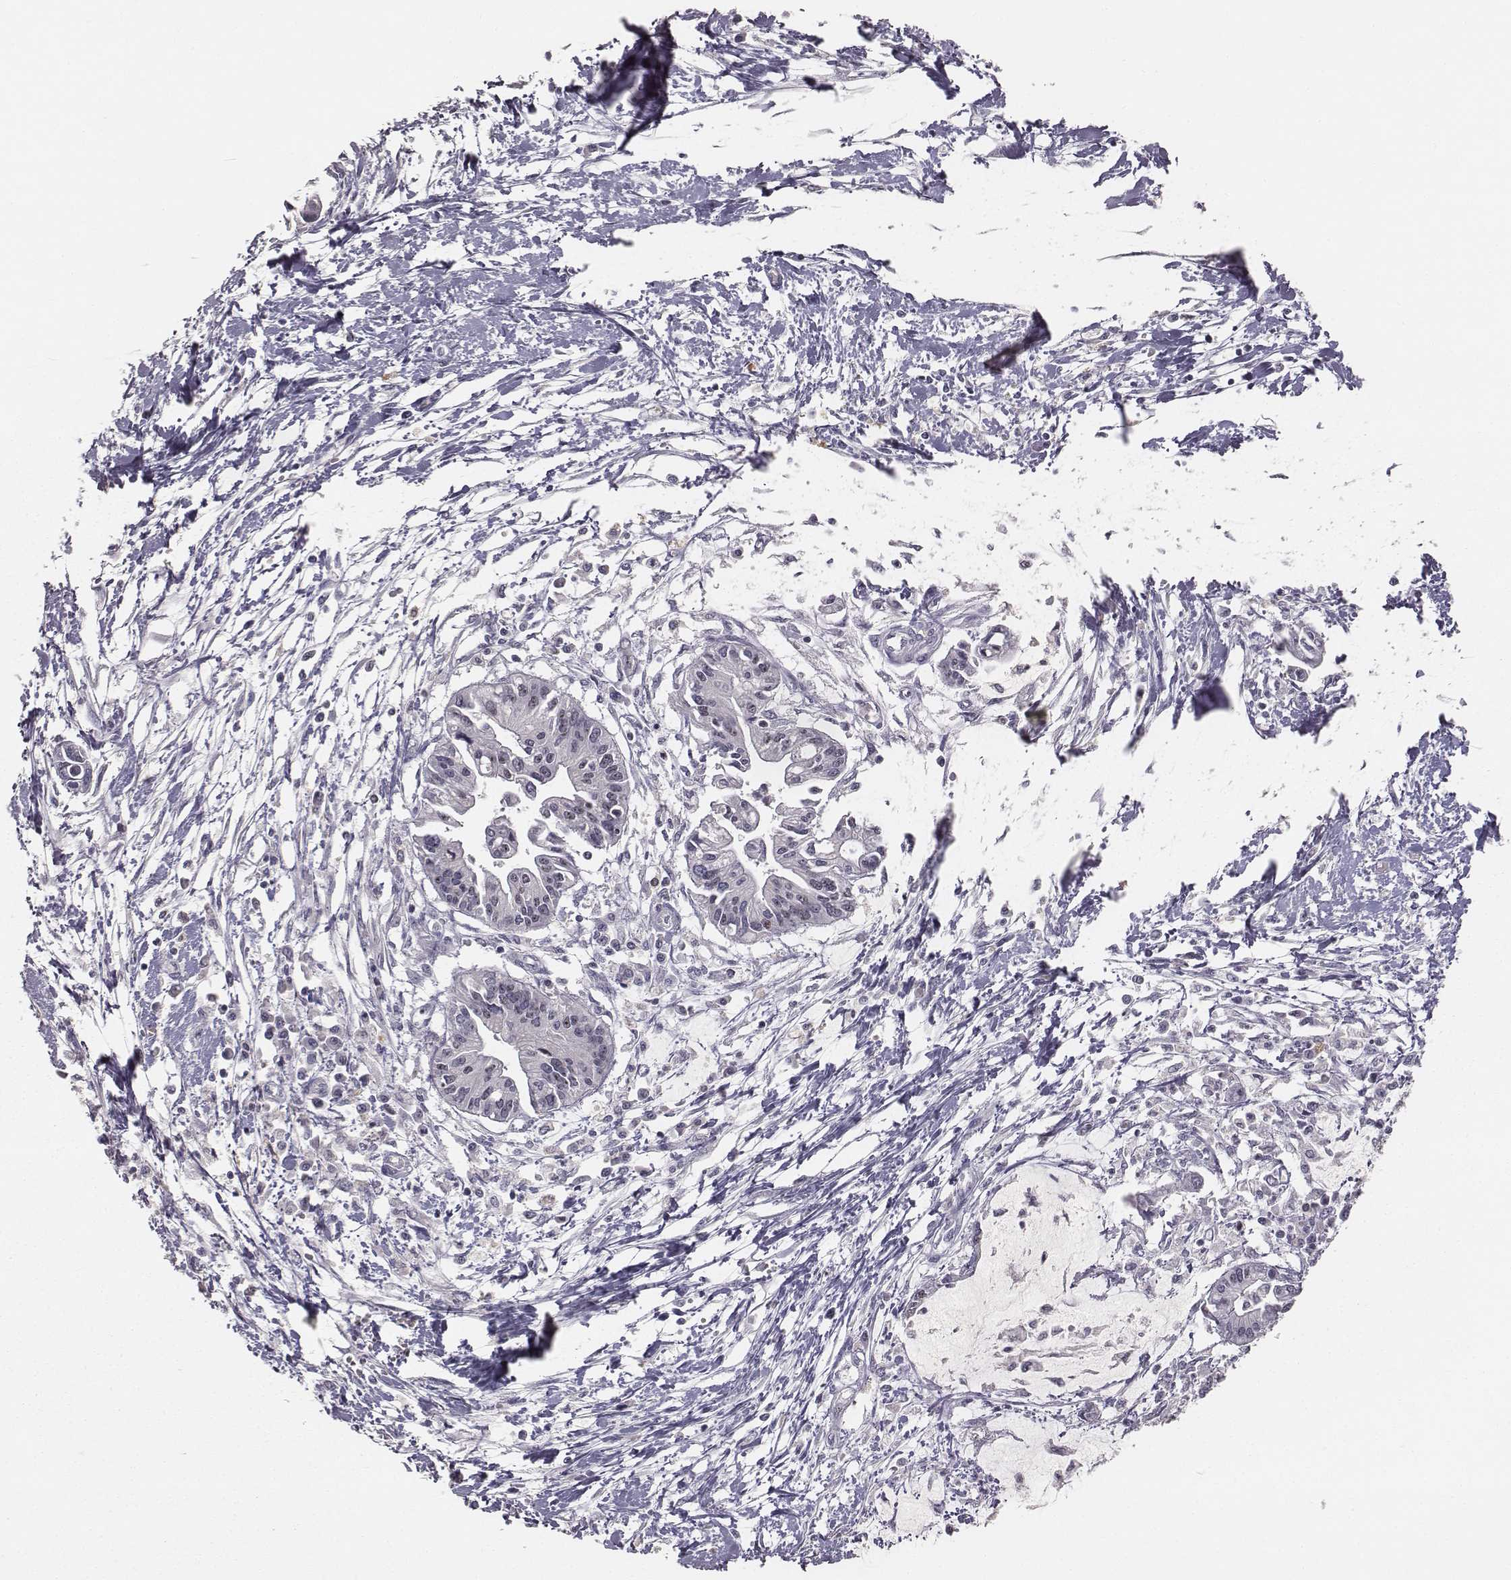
{"staining": {"intensity": "negative", "quantity": "none", "location": "none"}, "tissue": "pancreatic cancer", "cell_type": "Tumor cells", "image_type": "cancer", "snomed": [{"axis": "morphology", "description": "Adenocarcinoma, NOS"}, {"axis": "topography", "description": "Pancreas"}], "caption": "Micrograph shows no significant protein expression in tumor cells of pancreatic cancer (adenocarcinoma).", "gene": "NIFK", "patient": {"sex": "male", "age": 60}}